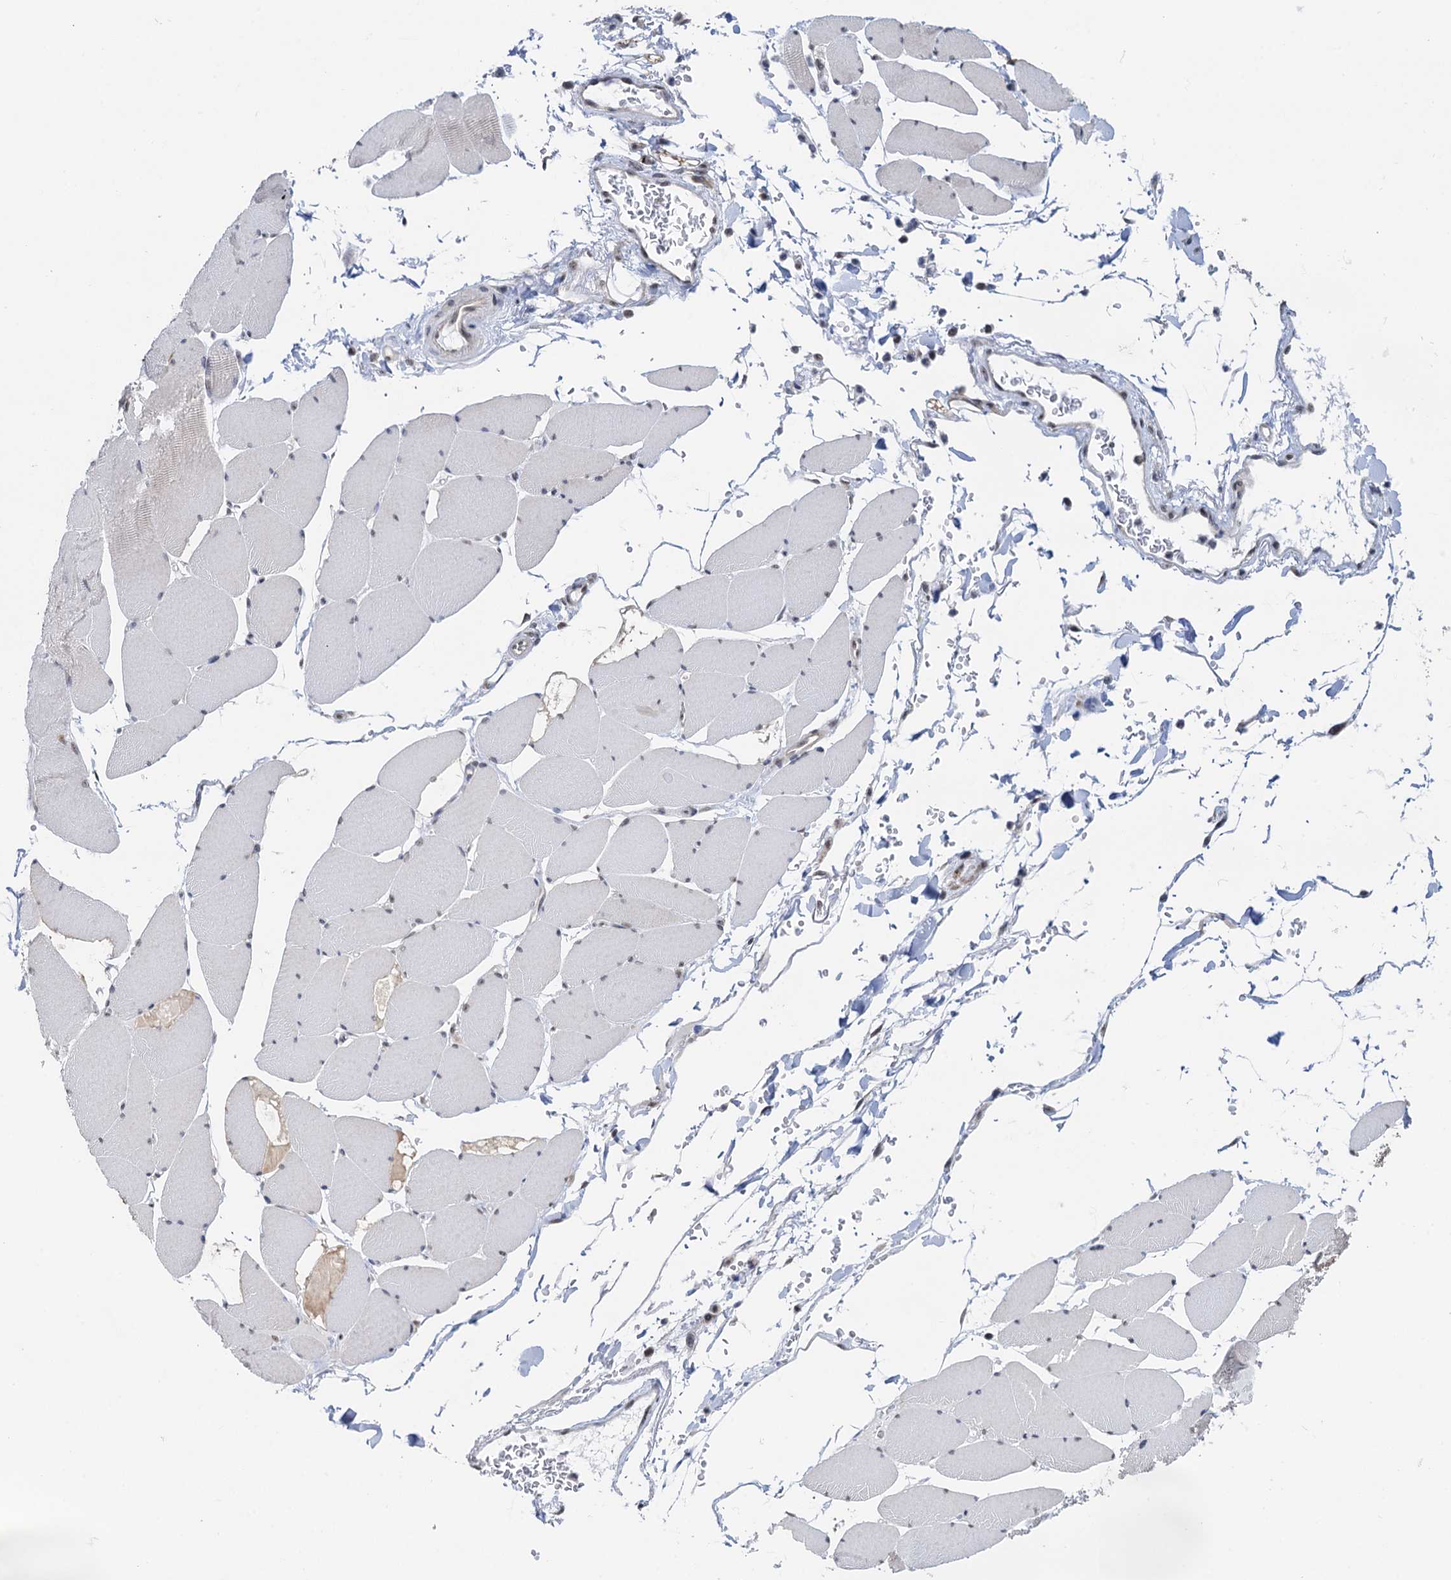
{"staining": {"intensity": "negative", "quantity": "none", "location": "none"}, "tissue": "skeletal muscle", "cell_type": "Myocytes", "image_type": "normal", "snomed": [{"axis": "morphology", "description": "Normal tissue, NOS"}, {"axis": "topography", "description": "Skeletal muscle"}, {"axis": "topography", "description": "Head-Neck"}], "caption": "A histopathology image of human skeletal muscle is negative for staining in myocytes. (DAB (3,3'-diaminobenzidine) immunohistochemistry (IHC), high magnification).", "gene": "NAT10", "patient": {"sex": "male", "age": 66}}